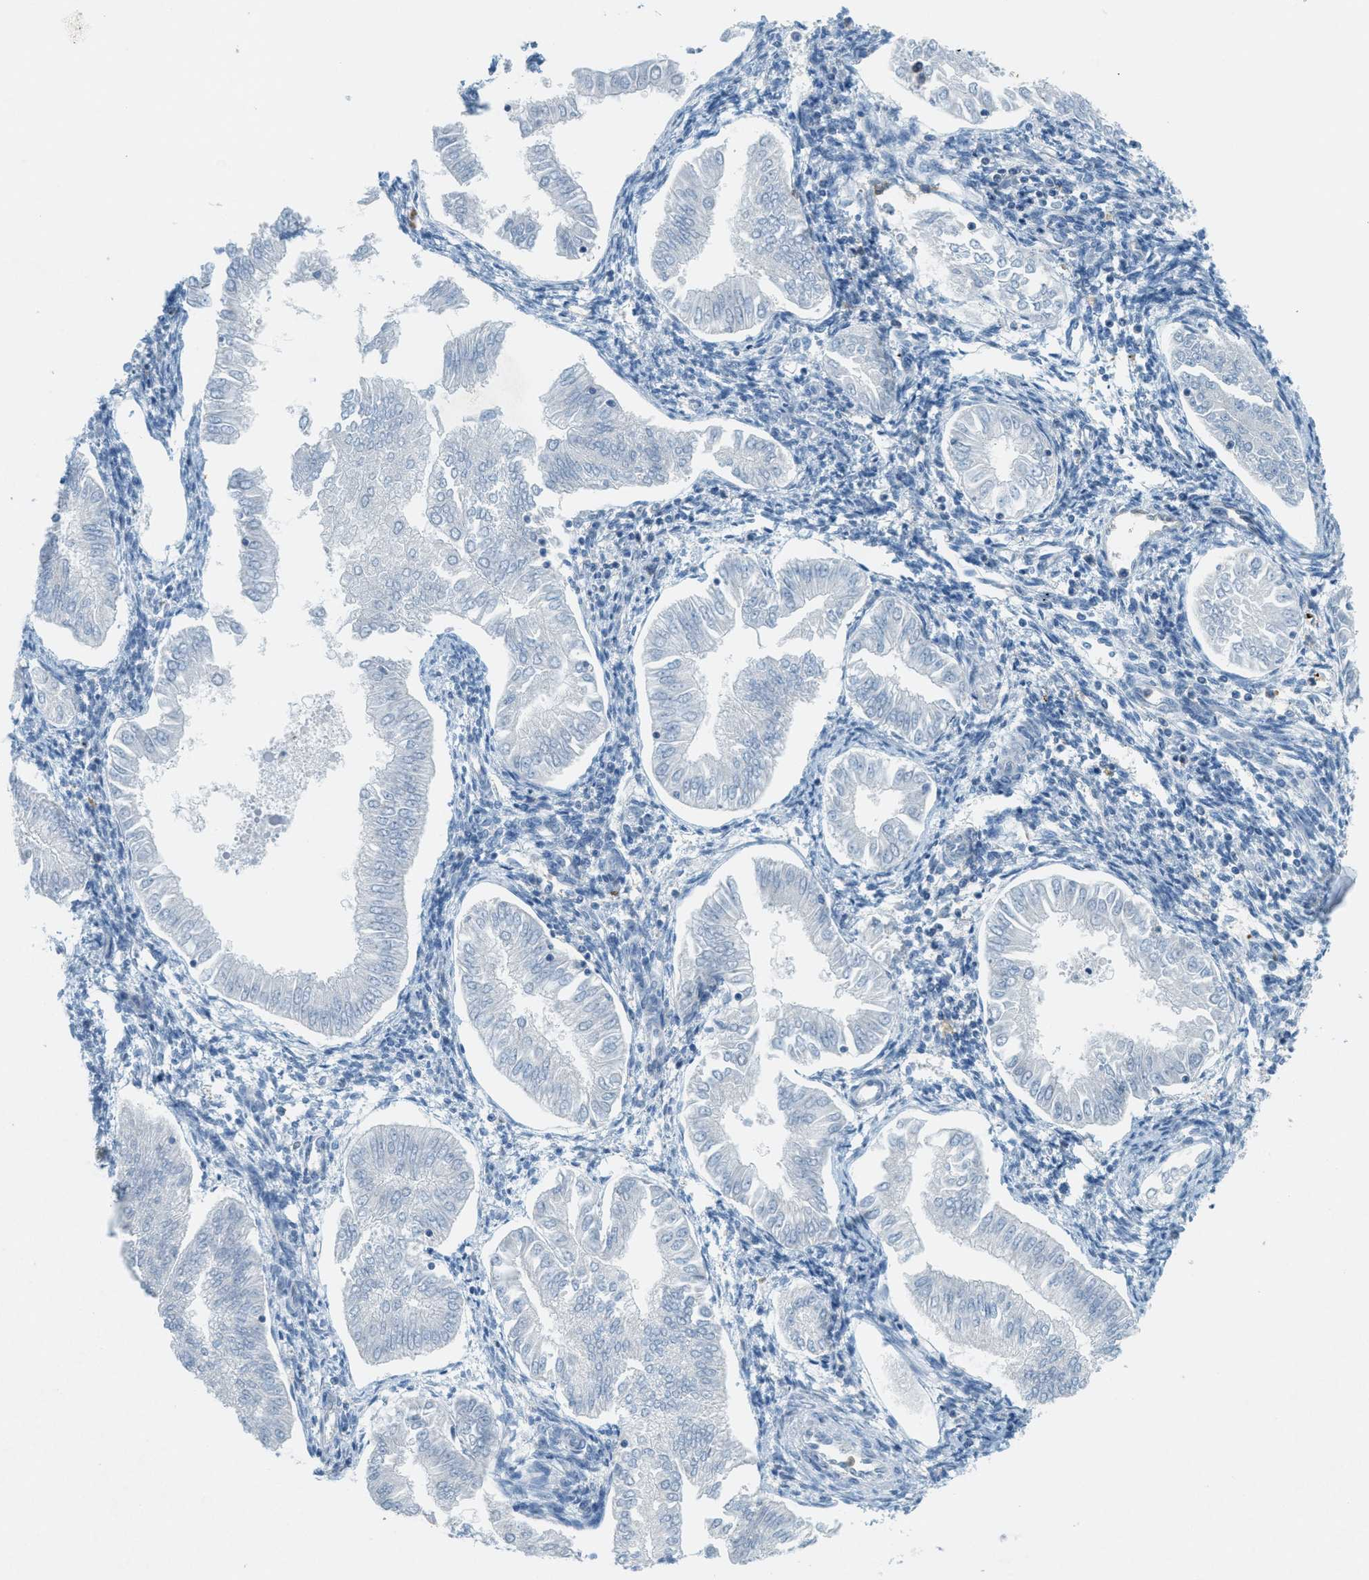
{"staining": {"intensity": "negative", "quantity": "none", "location": "none"}, "tissue": "endometrial cancer", "cell_type": "Tumor cells", "image_type": "cancer", "snomed": [{"axis": "morphology", "description": "Adenocarcinoma, NOS"}, {"axis": "topography", "description": "Endometrium"}], "caption": "IHC of adenocarcinoma (endometrial) exhibits no staining in tumor cells.", "gene": "FYN", "patient": {"sex": "female", "age": 53}}